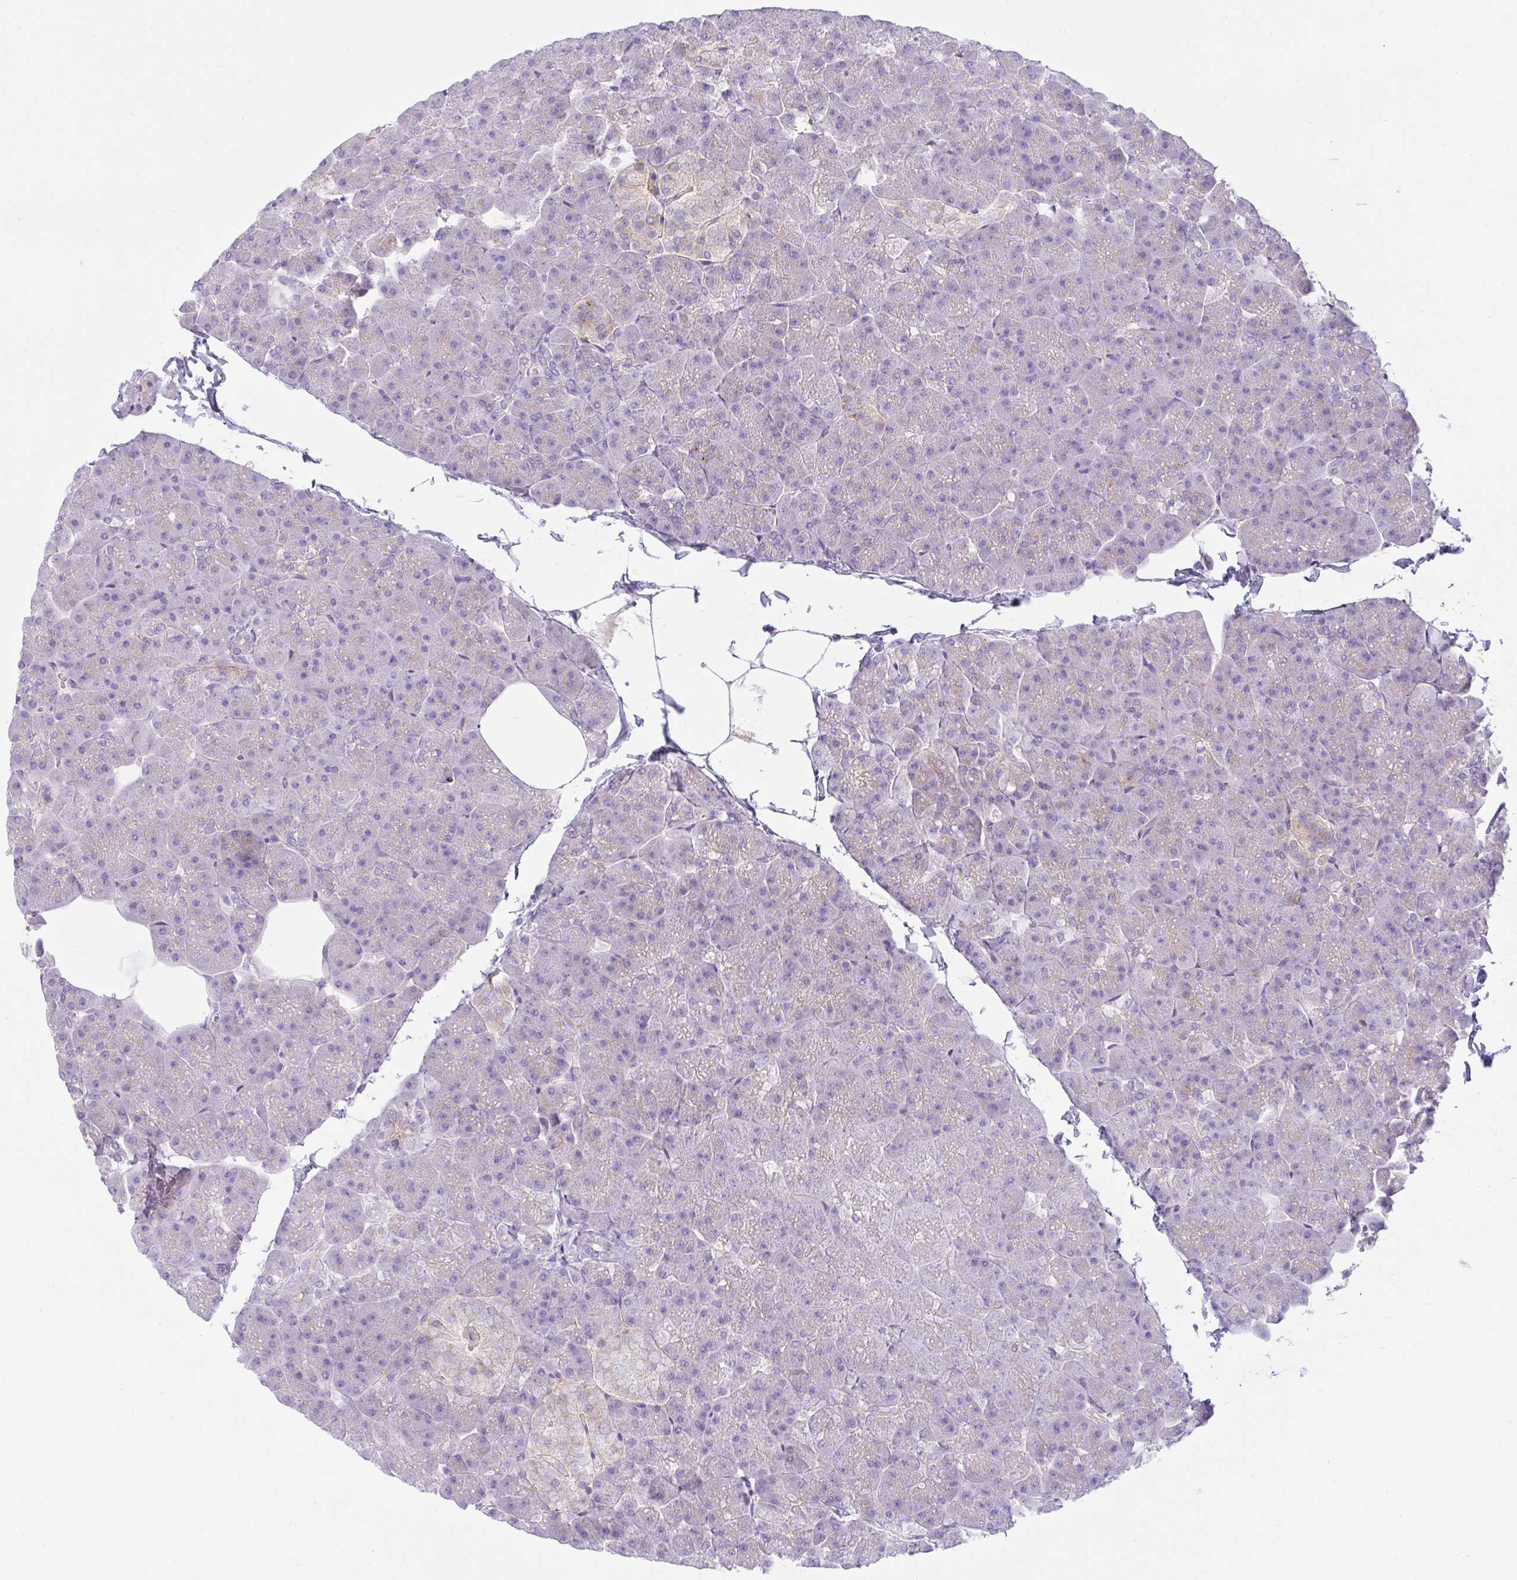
{"staining": {"intensity": "negative", "quantity": "none", "location": "none"}, "tissue": "pancreas", "cell_type": "Exocrine glandular cells", "image_type": "normal", "snomed": [{"axis": "morphology", "description": "Normal tissue, NOS"}, {"axis": "topography", "description": "Pancreas"}], "caption": "Image shows no significant protein expression in exocrine glandular cells of normal pancreas. The staining was performed using DAB (3,3'-diaminobenzidine) to visualize the protein expression in brown, while the nuclei were stained in blue with hematoxylin (Magnification: 20x).", "gene": "FAM177A1", "patient": {"sex": "male", "age": 35}}